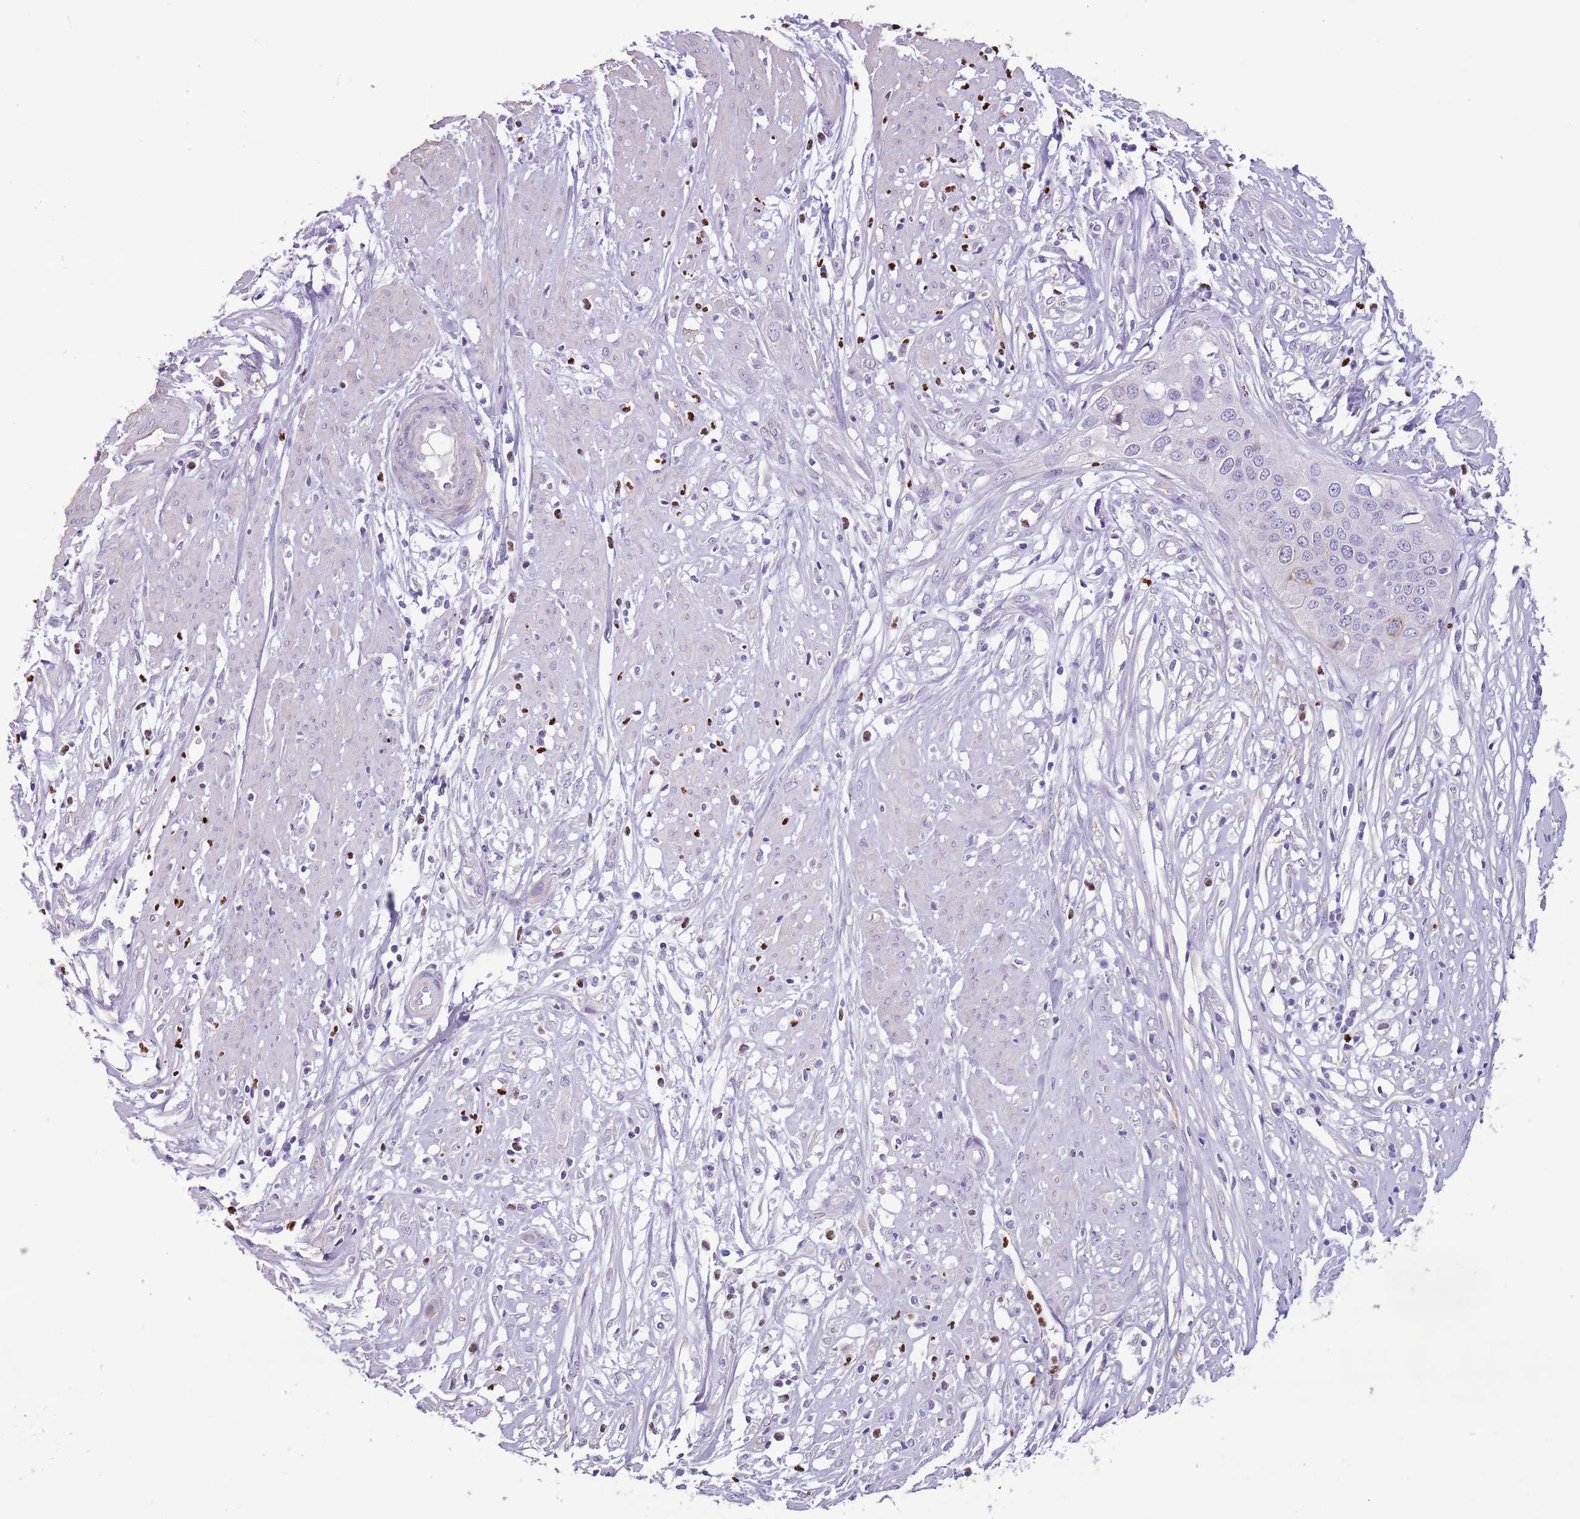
{"staining": {"intensity": "negative", "quantity": "none", "location": "none"}, "tissue": "cervical cancer", "cell_type": "Tumor cells", "image_type": "cancer", "snomed": [{"axis": "morphology", "description": "Squamous cell carcinoma, NOS"}, {"axis": "topography", "description": "Cervix"}], "caption": "Squamous cell carcinoma (cervical) was stained to show a protein in brown. There is no significant staining in tumor cells.", "gene": "CELF6", "patient": {"sex": "female", "age": 34}}